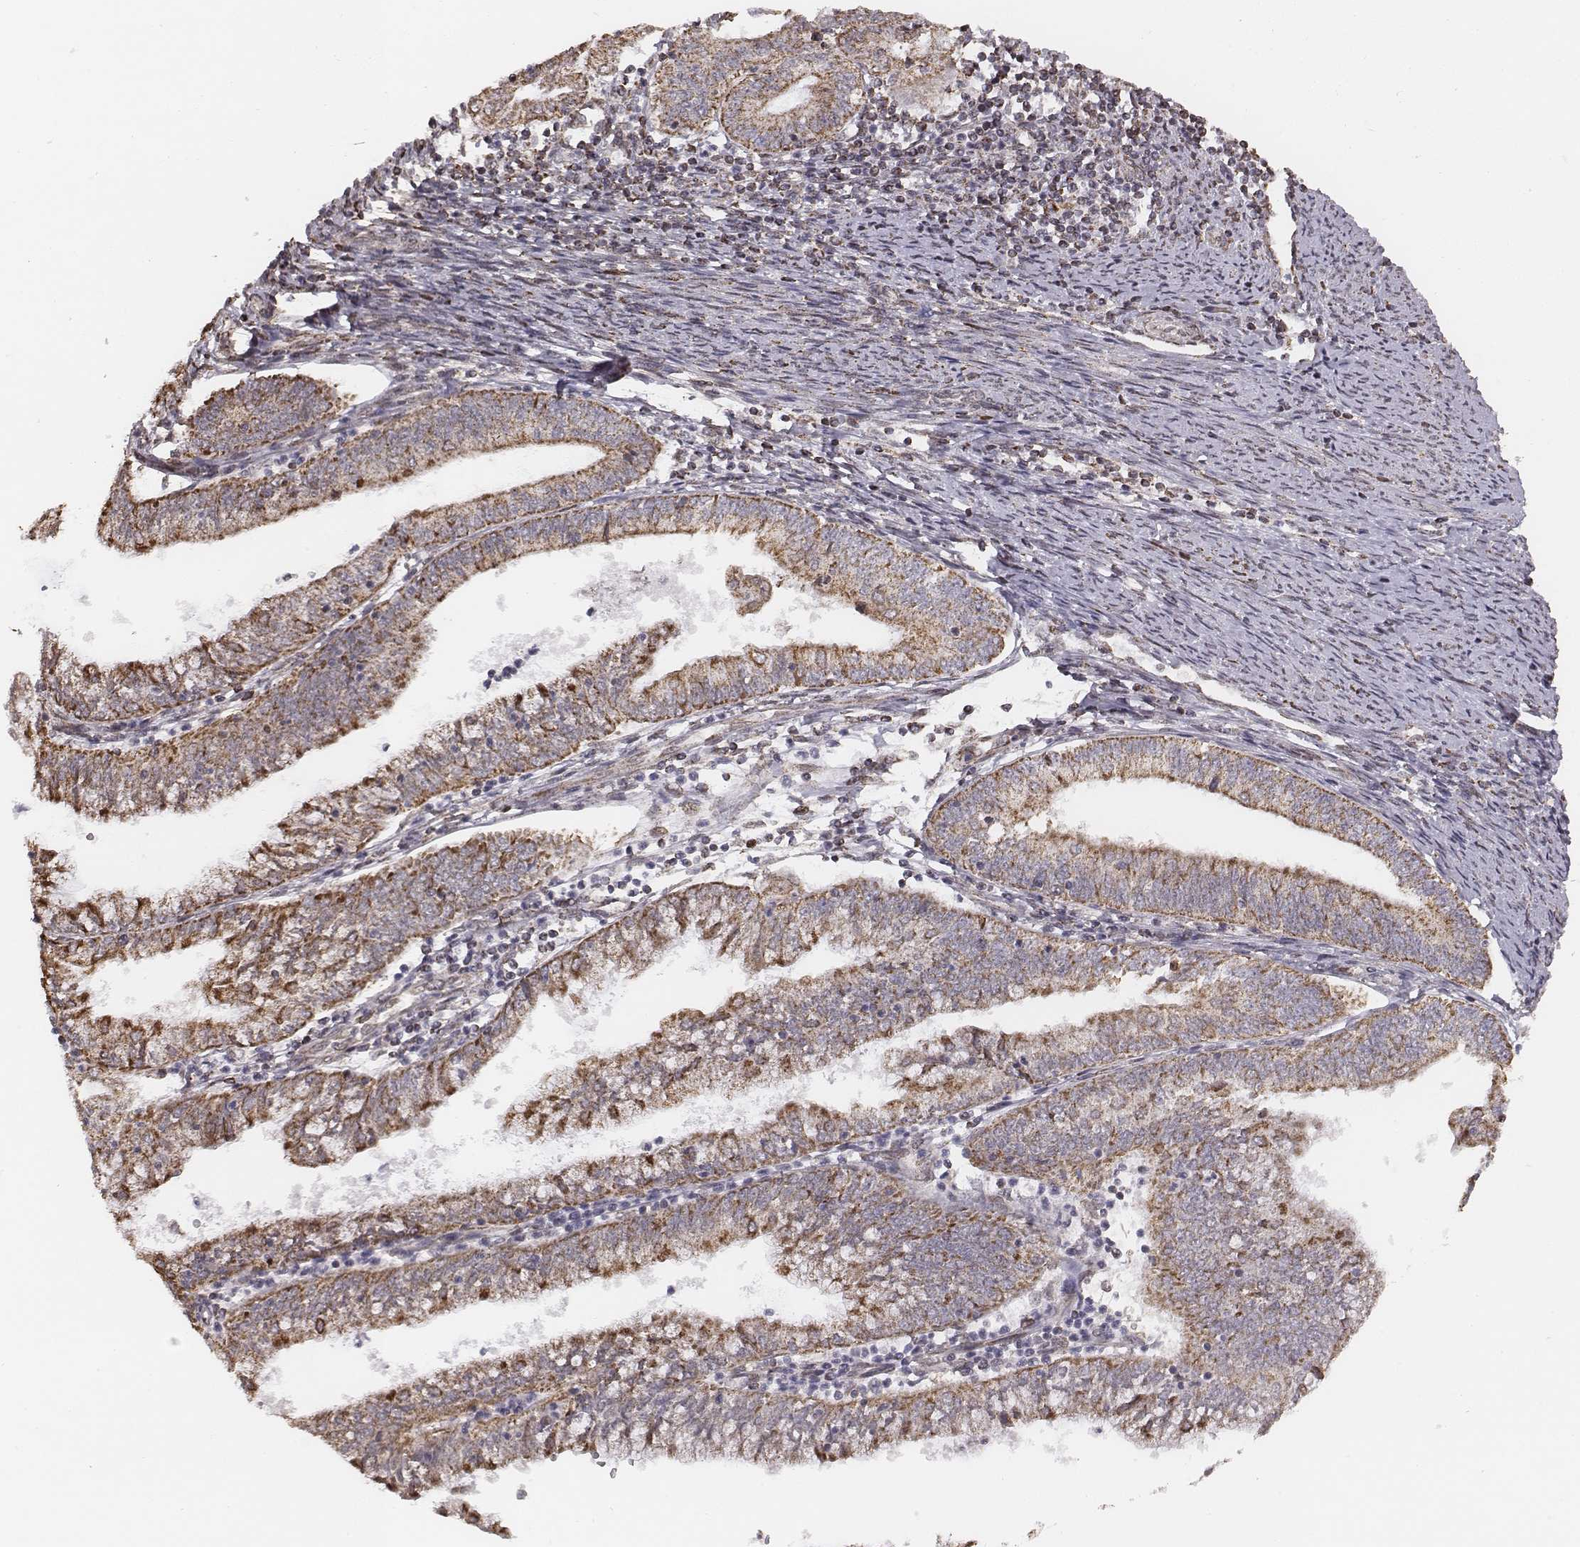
{"staining": {"intensity": "moderate", "quantity": "25%-75%", "location": "cytoplasmic/membranous"}, "tissue": "endometrial cancer", "cell_type": "Tumor cells", "image_type": "cancer", "snomed": [{"axis": "morphology", "description": "Adenocarcinoma, NOS"}, {"axis": "topography", "description": "Endometrium"}], "caption": "Endometrial cancer (adenocarcinoma) was stained to show a protein in brown. There is medium levels of moderate cytoplasmic/membranous staining in about 25%-75% of tumor cells. (DAB IHC, brown staining for protein, blue staining for nuclei).", "gene": "ACOT2", "patient": {"sex": "female", "age": 55}}